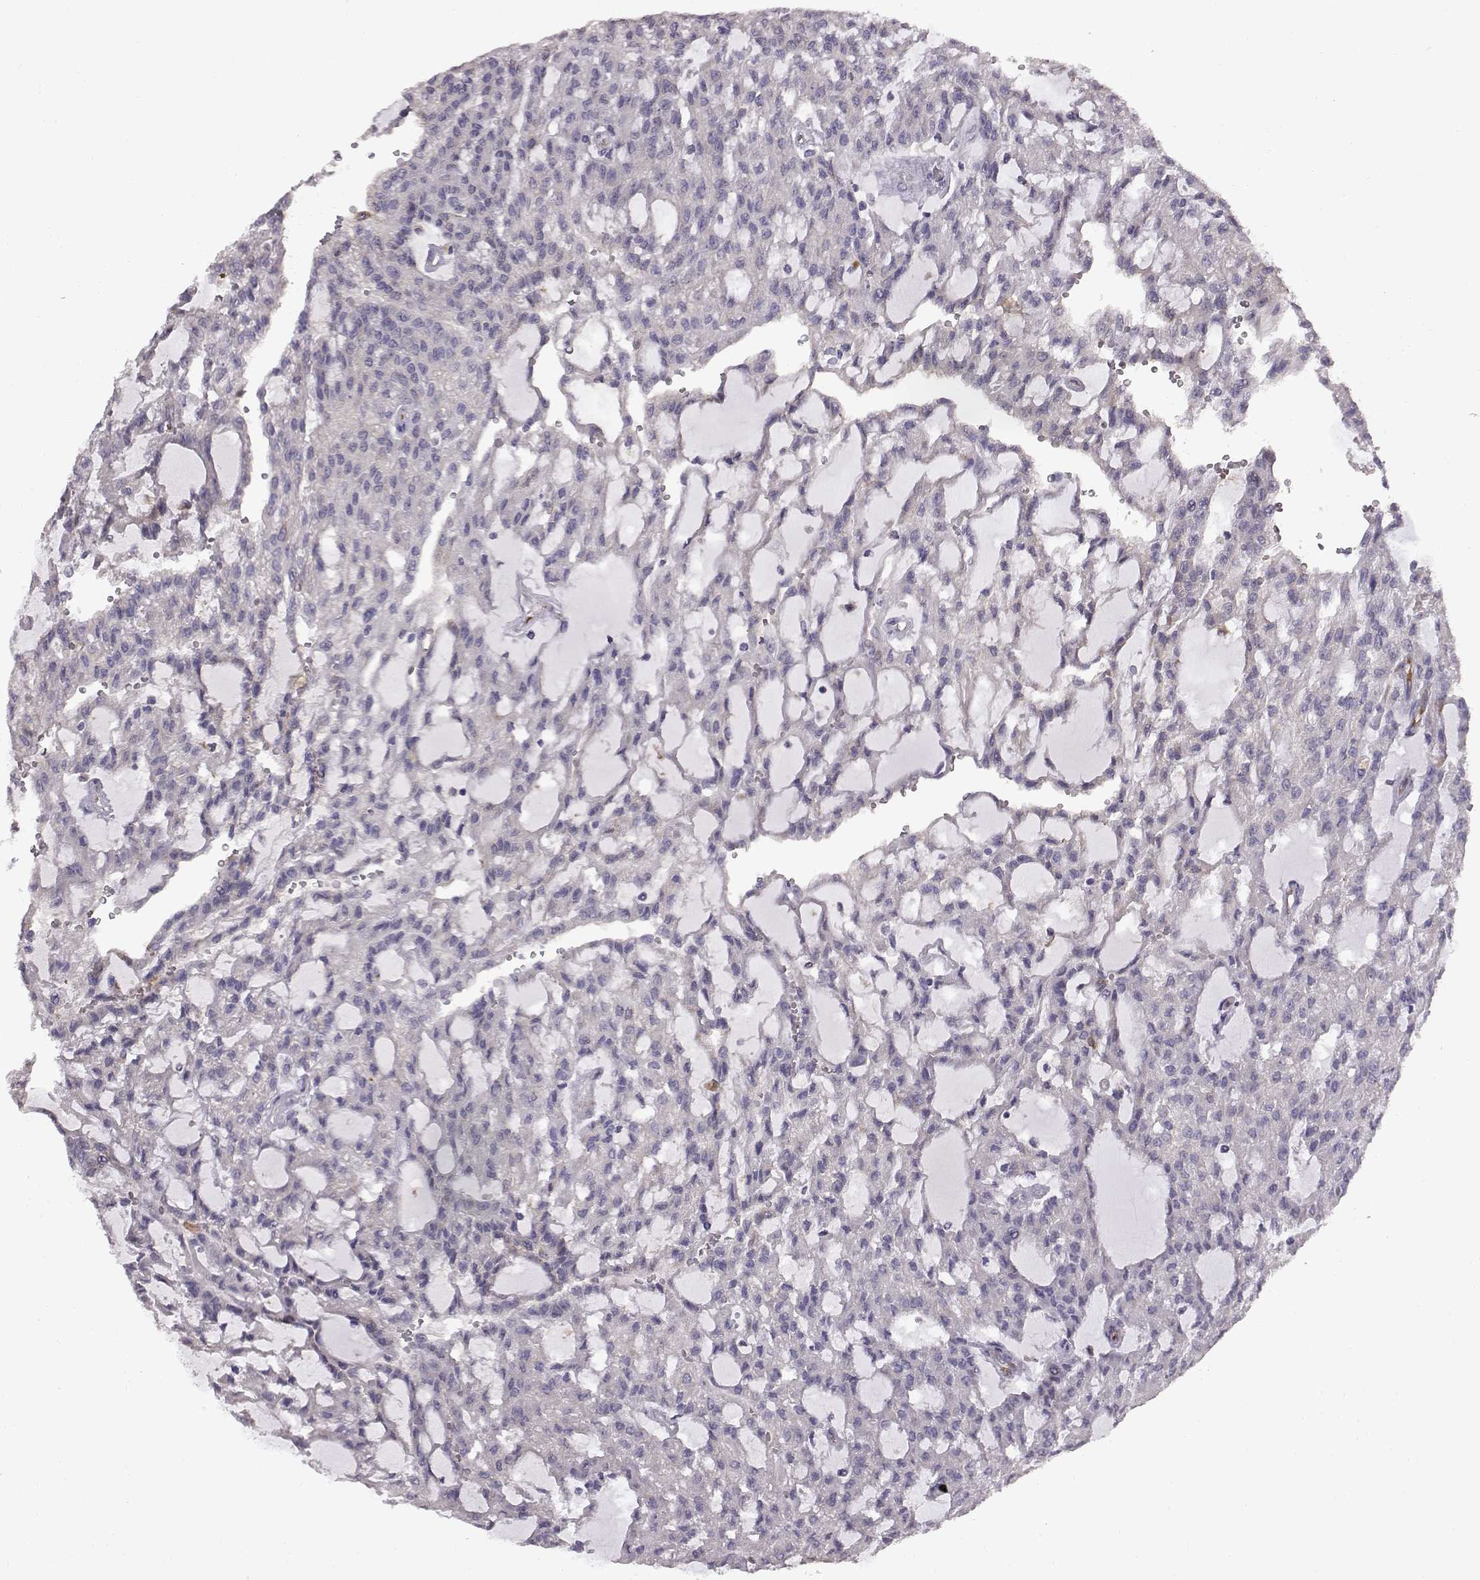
{"staining": {"intensity": "negative", "quantity": "none", "location": "none"}, "tissue": "renal cancer", "cell_type": "Tumor cells", "image_type": "cancer", "snomed": [{"axis": "morphology", "description": "Adenocarcinoma, NOS"}, {"axis": "topography", "description": "Kidney"}], "caption": "This micrograph is of adenocarcinoma (renal) stained with immunohistochemistry (IHC) to label a protein in brown with the nuclei are counter-stained blue. There is no staining in tumor cells. (IHC, brightfield microscopy, high magnification).", "gene": "ADGRG2", "patient": {"sex": "male", "age": 63}}